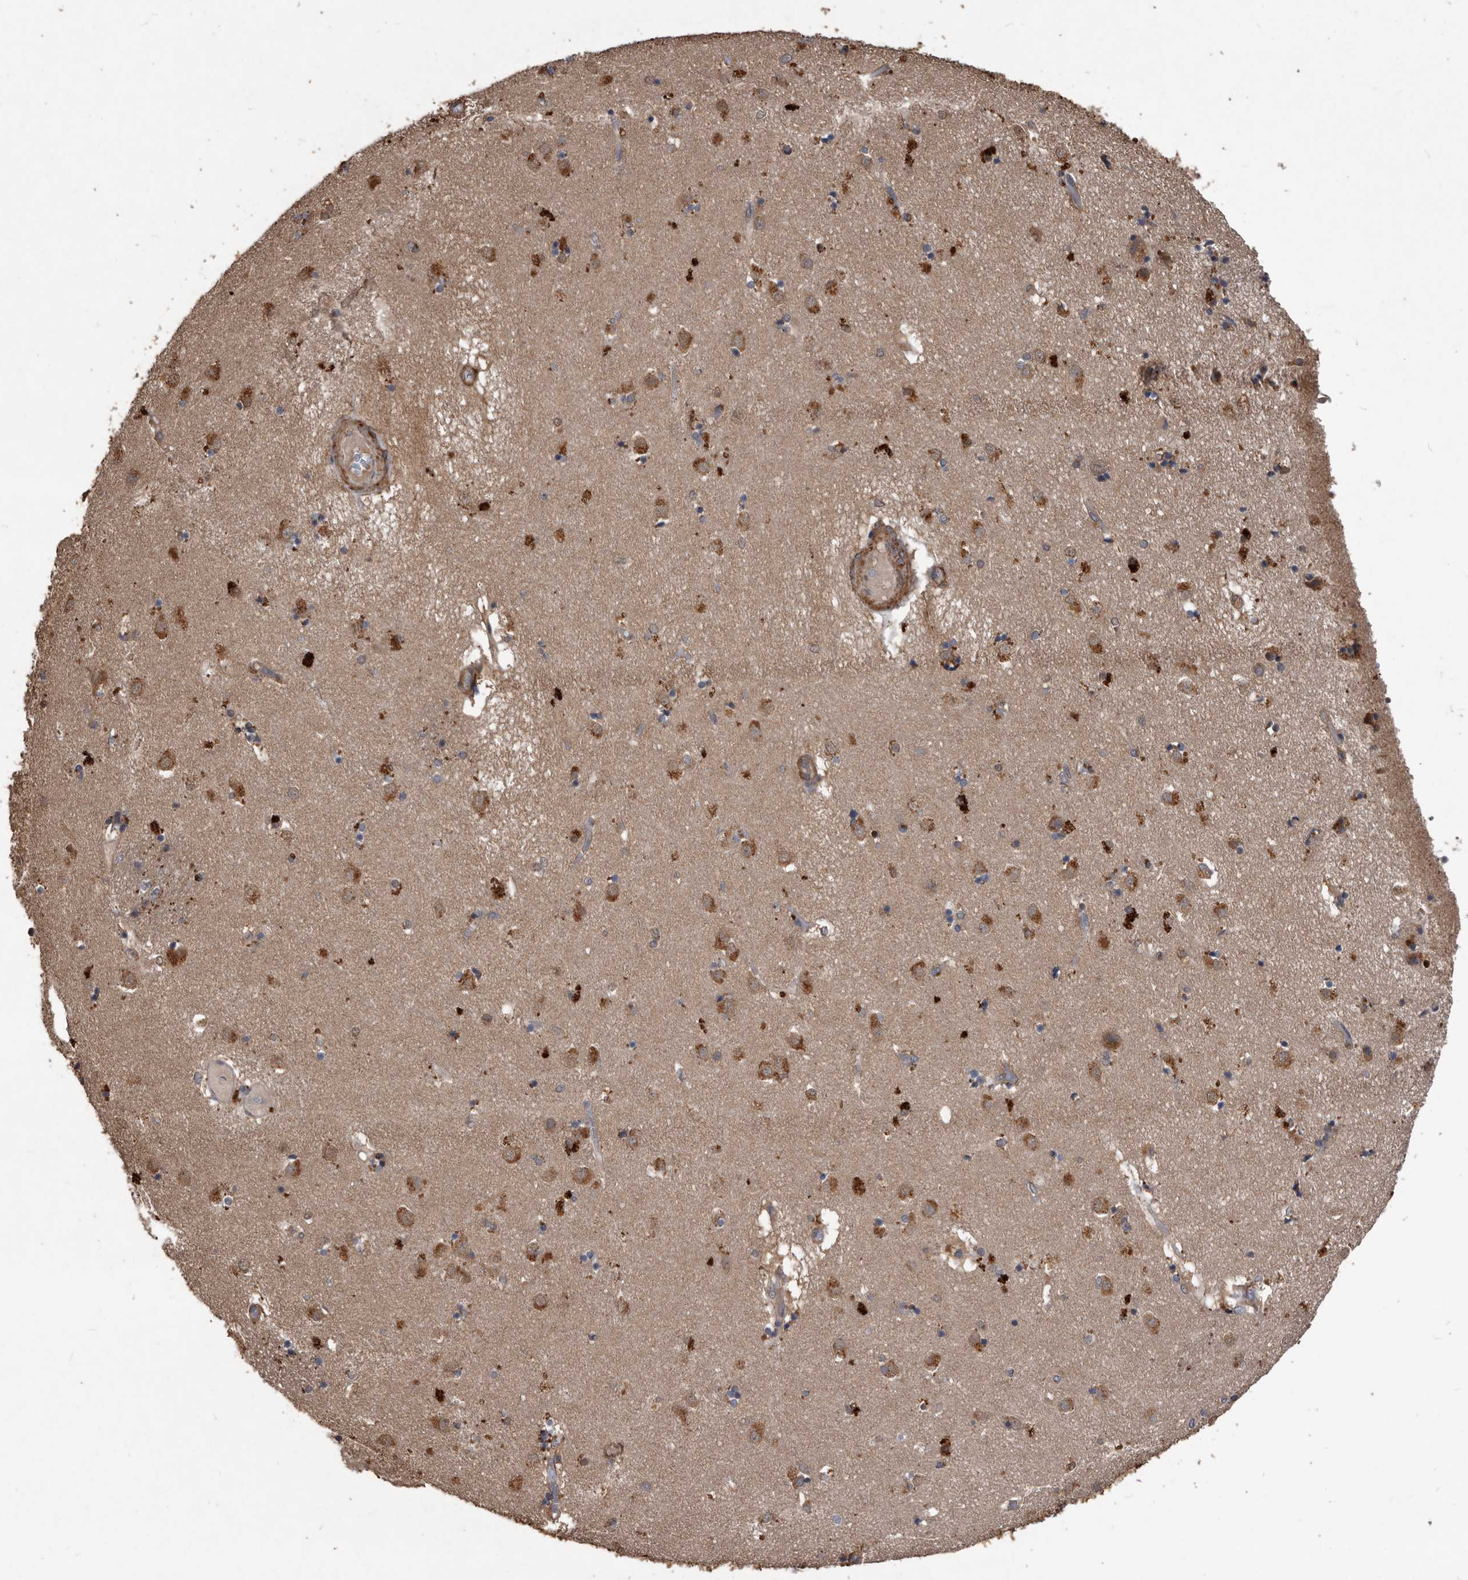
{"staining": {"intensity": "moderate", "quantity": "<25%", "location": "cytoplasmic/membranous"}, "tissue": "caudate", "cell_type": "Glial cells", "image_type": "normal", "snomed": [{"axis": "morphology", "description": "Normal tissue, NOS"}, {"axis": "topography", "description": "Lateral ventricle wall"}], "caption": "Immunohistochemistry (IHC) of unremarkable caudate demonstrates low levels of moderate cytoplasmic/membranous positivity in about <25% of glial cells. The protein is shown in brown color, while the nuclei are stained blue.", "gene": "NRBP1", "patient": {"sex": "male", "age": 70}}